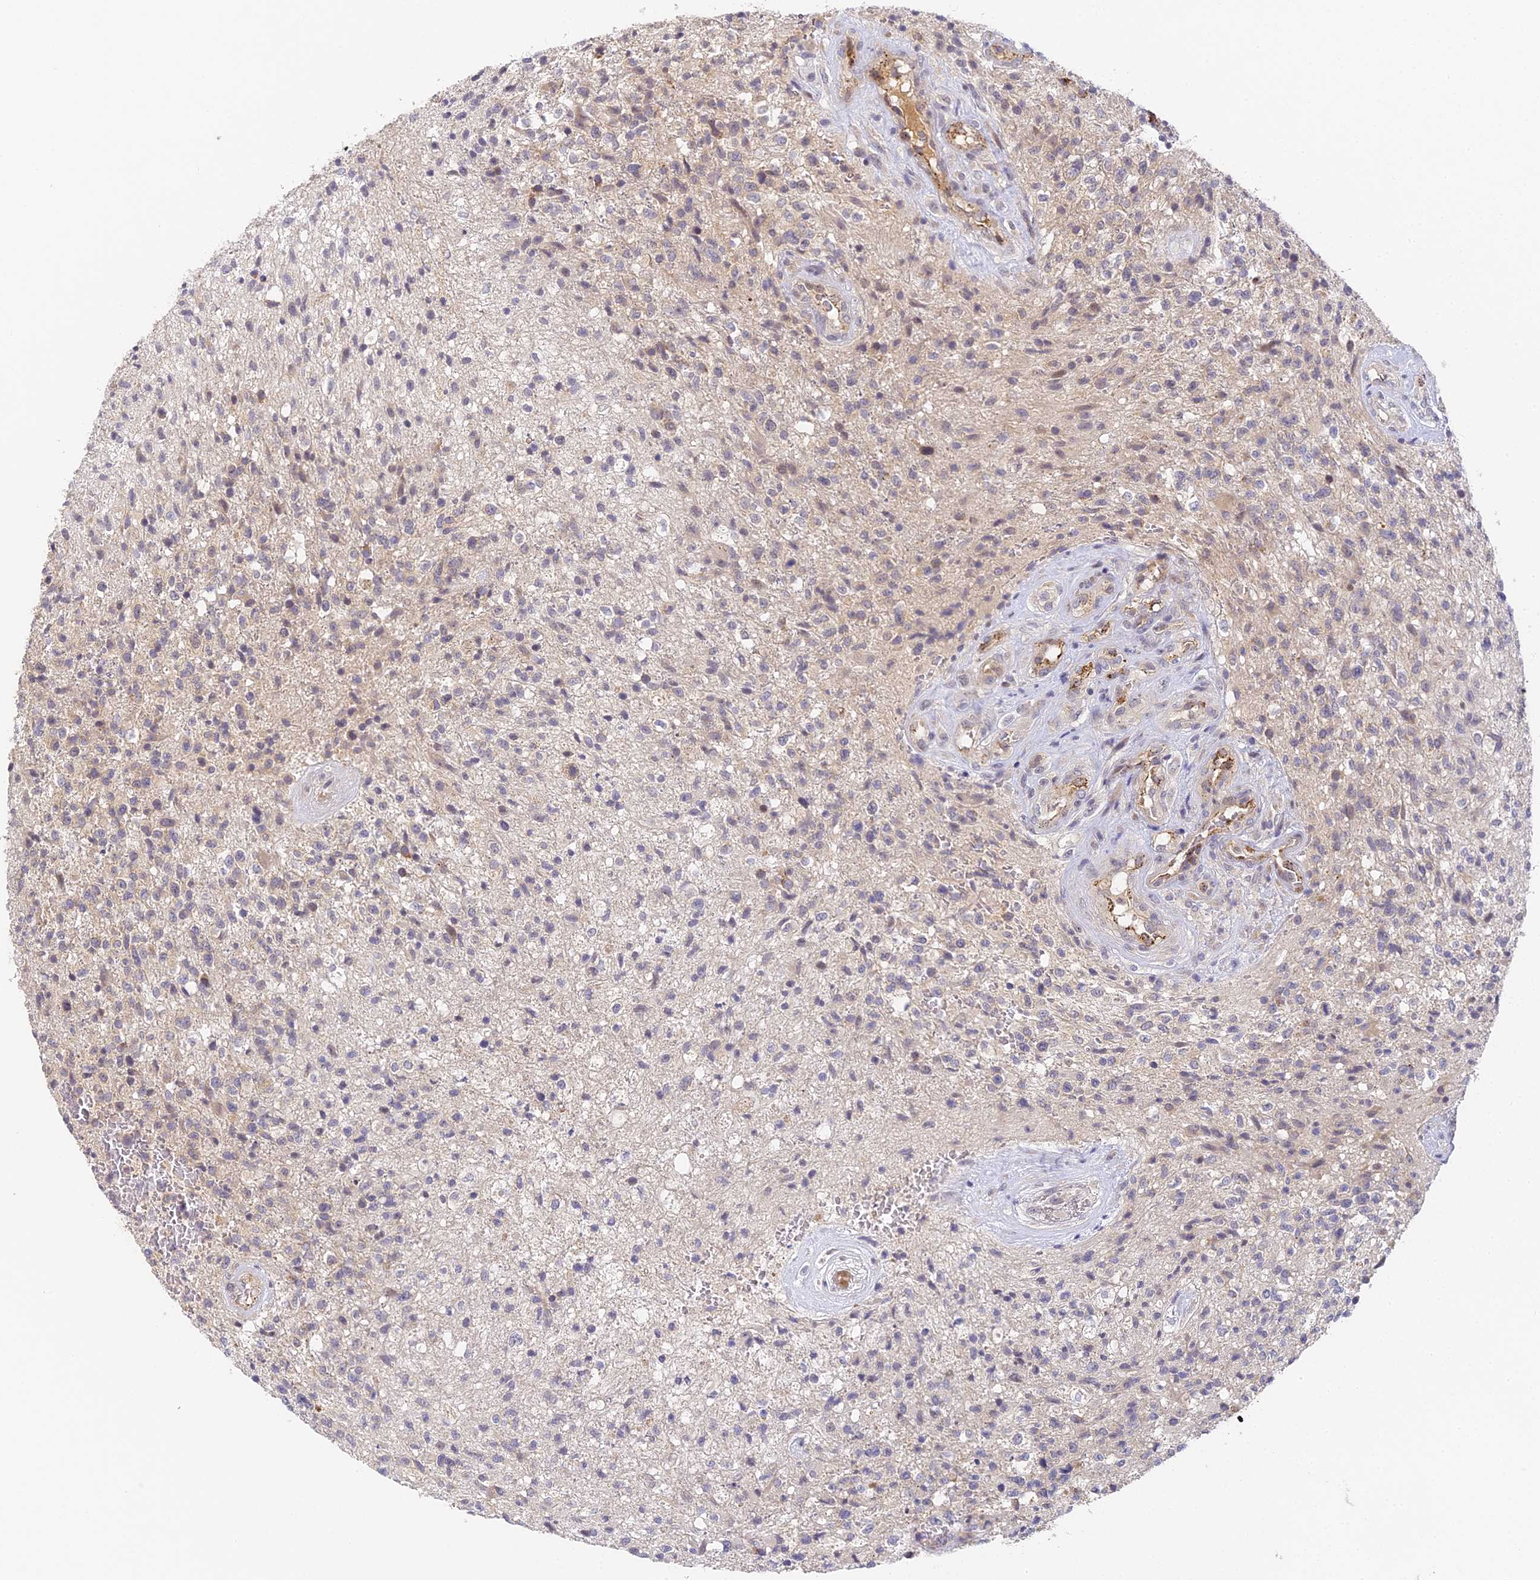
{"staining": {"intensity": "weak", "quantity": "<25%", "location": "cytoplasmic/membranous"}, "tissue": "glioma", "cell_type": "Tumor cells", "image_type": "cancer", "snomed": [{"axis": "morphology", "description": "Glioma, malignant, High grade"}, {"axis": "topography", "description": "Brain"}], "caption": "Immunohistochemistry image of glioma stained for a protein (brown), which displays no positivity in tumor cells. (Immunohistochemistry (ihc), brightfield microscopy, high magnification).", "gene": "DNAAF10", "patient": {"sex": "male", "age": 56}}